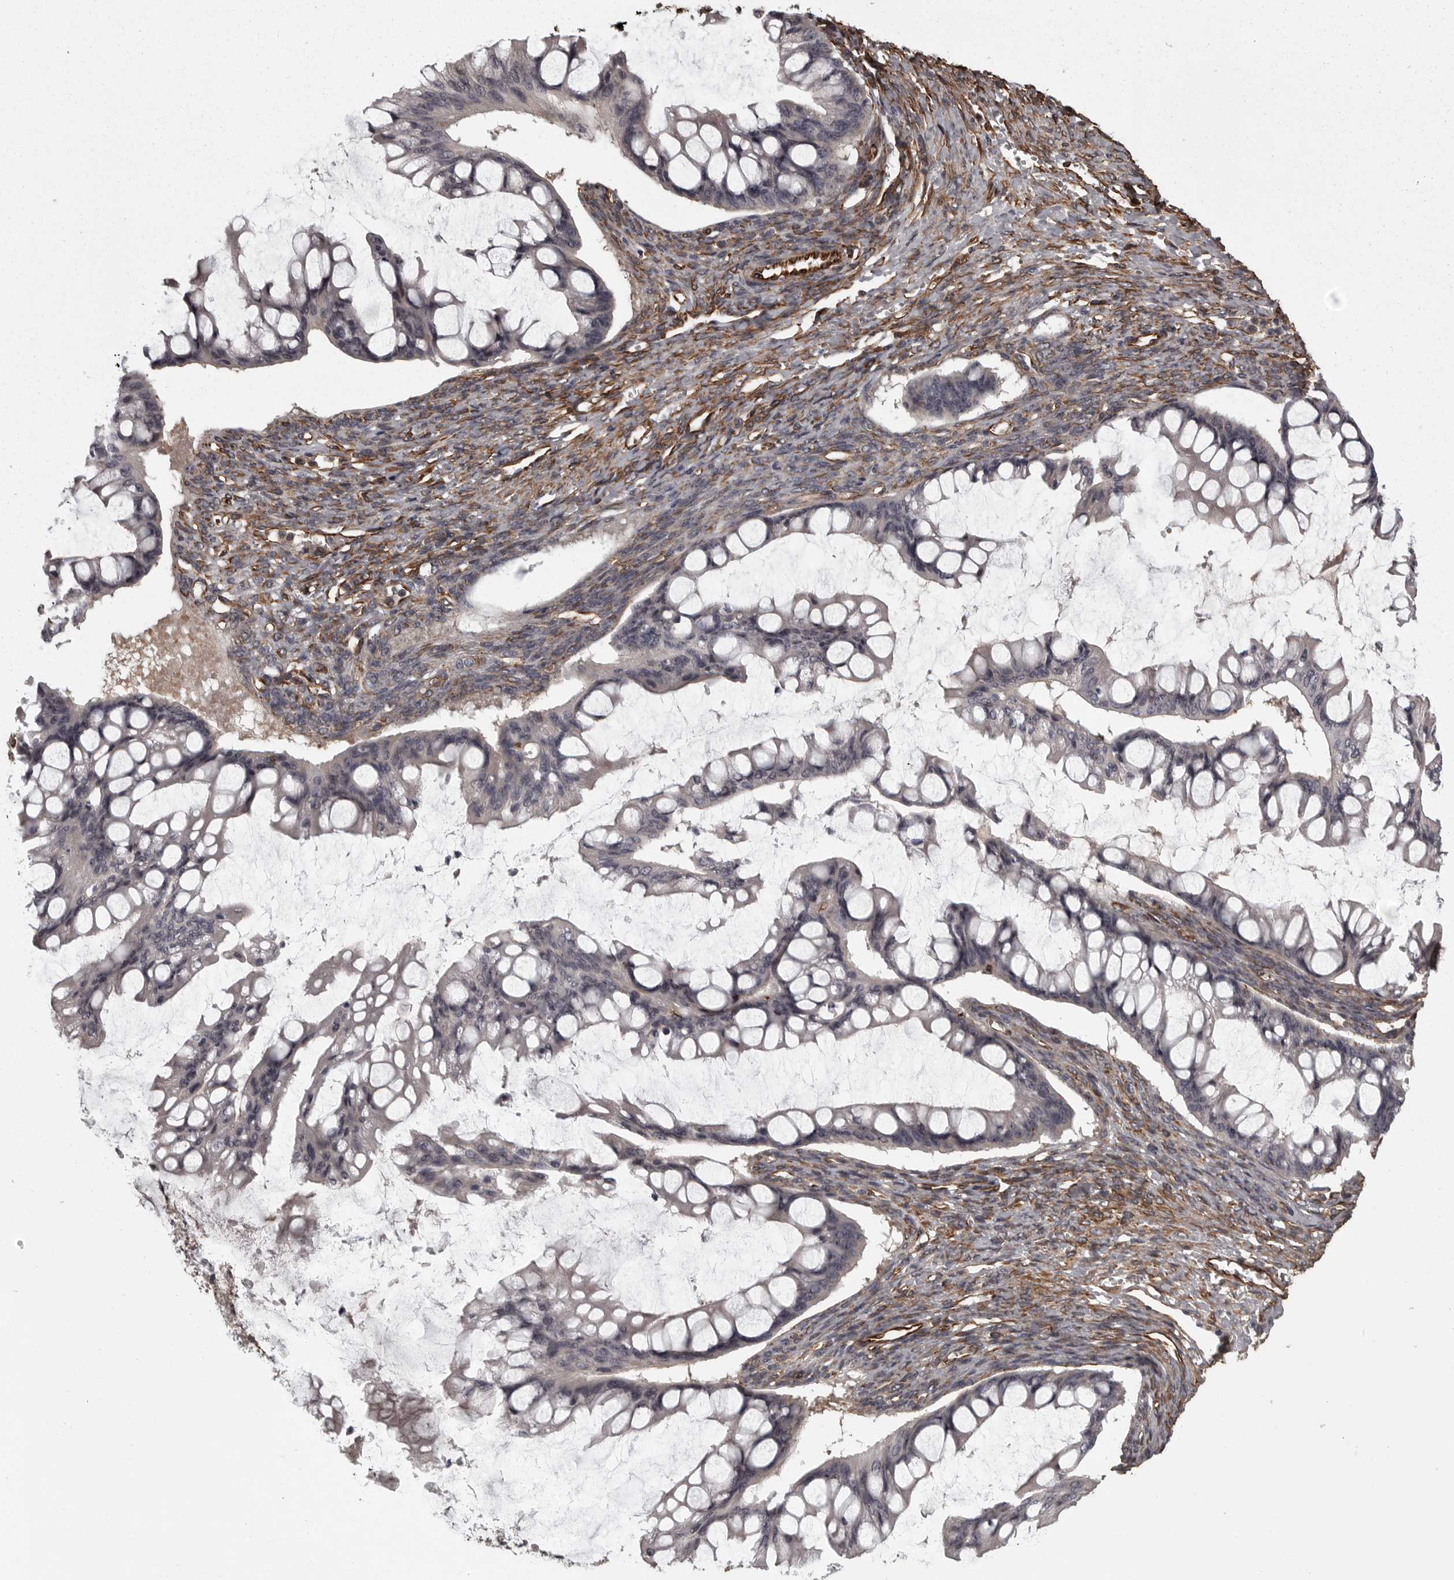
{"staining": {"intensity": "negative", "quantity": "none", "location": "none"}, "tissue": "ovarian cancer", "cell_type": "Tumor cells", "image_type": "cancer", "snomed": [{"axis": "morphology", "description": "Cystadenocarcinoma, mucinous, NOS"}, {"axis": "topography", "description": "Ovary"}], "caption": "IHC image of ovarian cancer stained for a protein (brown), which reveals no expression in tumor cells.", "gene": "FAAP100", "patient": {"sex": "female", "age": 73}}